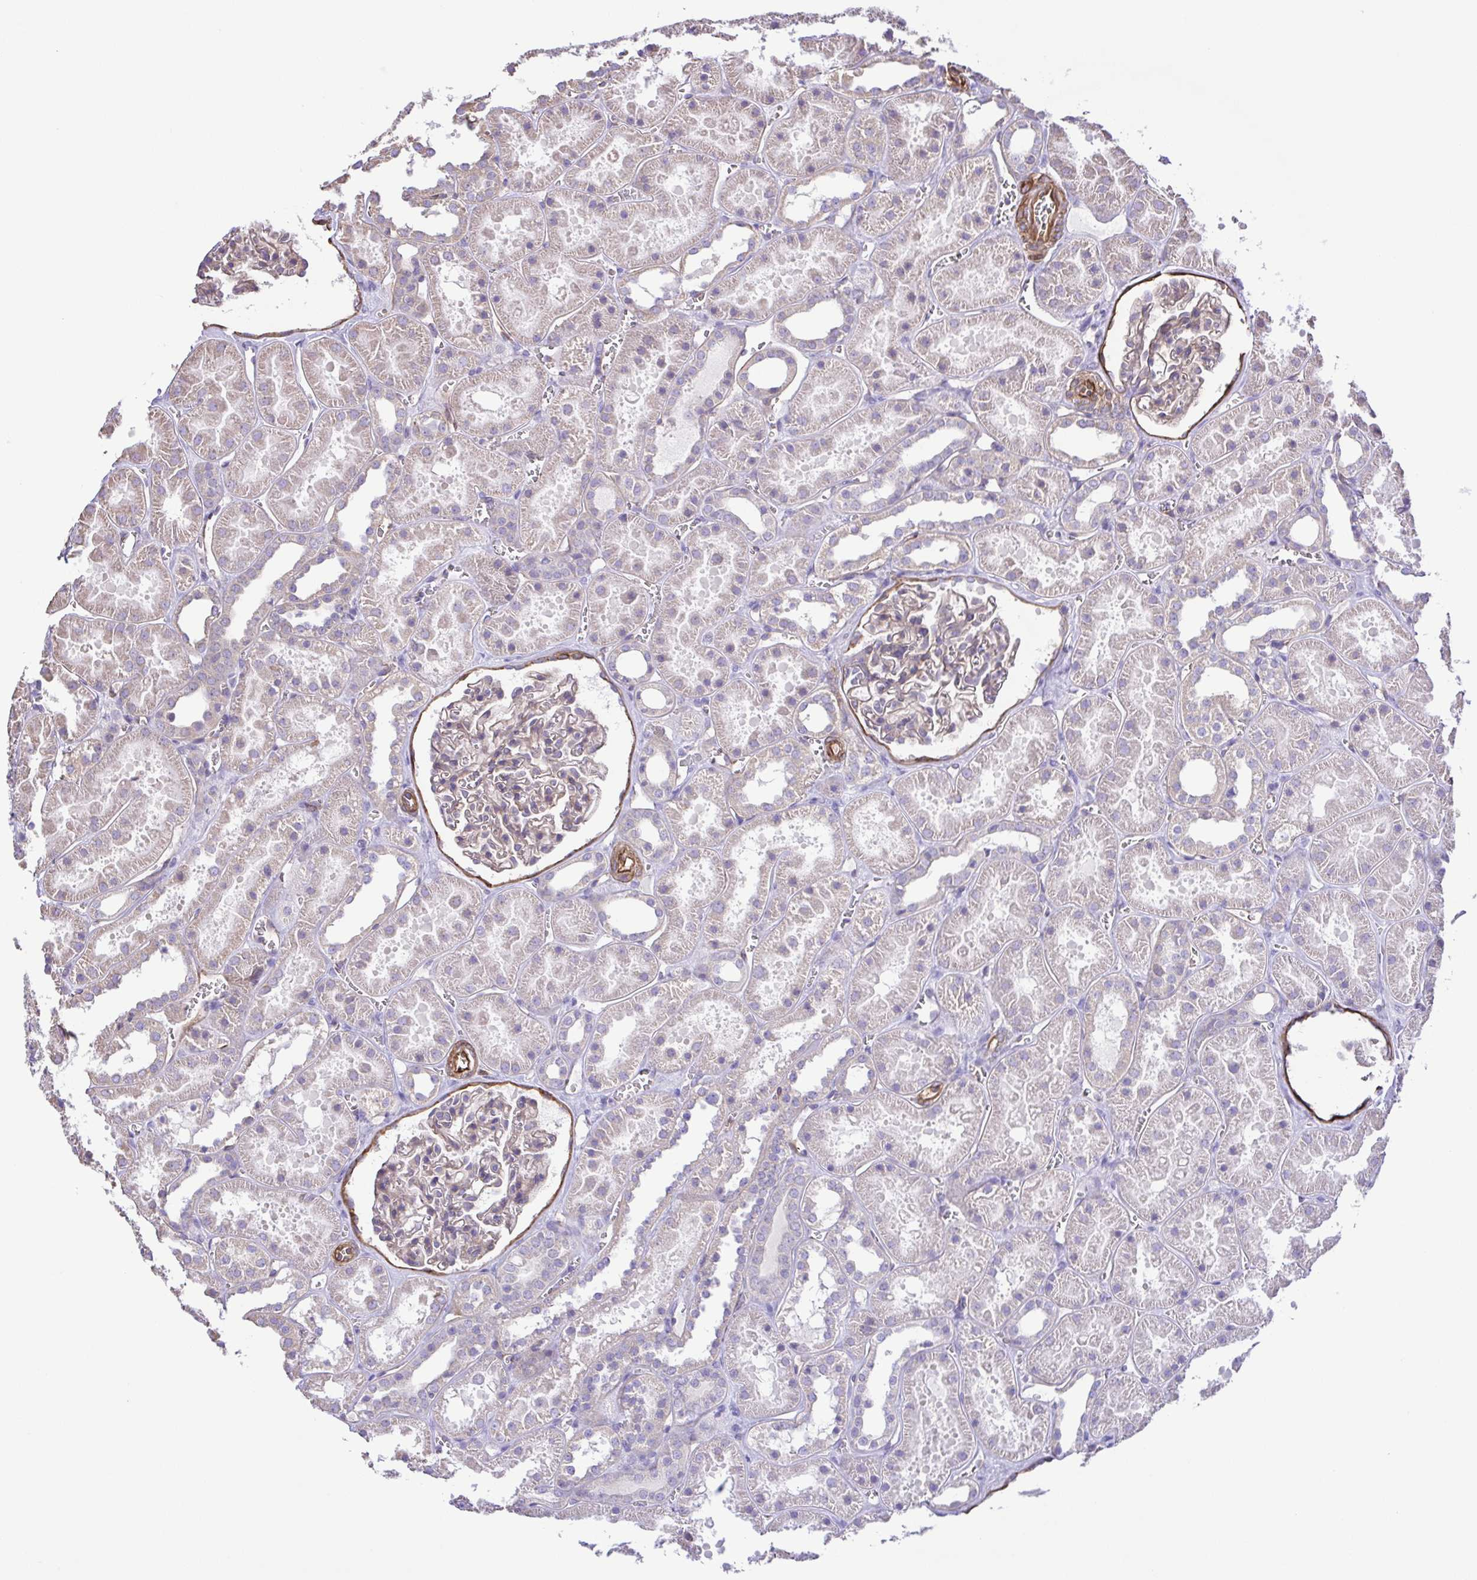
{"staining": {"intensity": "weak", "quantity": "<25%", "location": "cytoplasmic/membranous"}, "tissue": "kidney", "cell_type": "Cells in glomeruli", "image_type": "normal", "snomed": [{"axis": "morphology", "description": "Normal tissue, NOS"}, {"axis": "topography", "description": "Kidney"}], "caption": "A high-resolution histopathology image shows IHC staining of unremarkable kidney, which demonstrates no significant staining in cells in glomeruli.", "gene": "FLT1", "patient": {"sex": "female", "age": 41}}